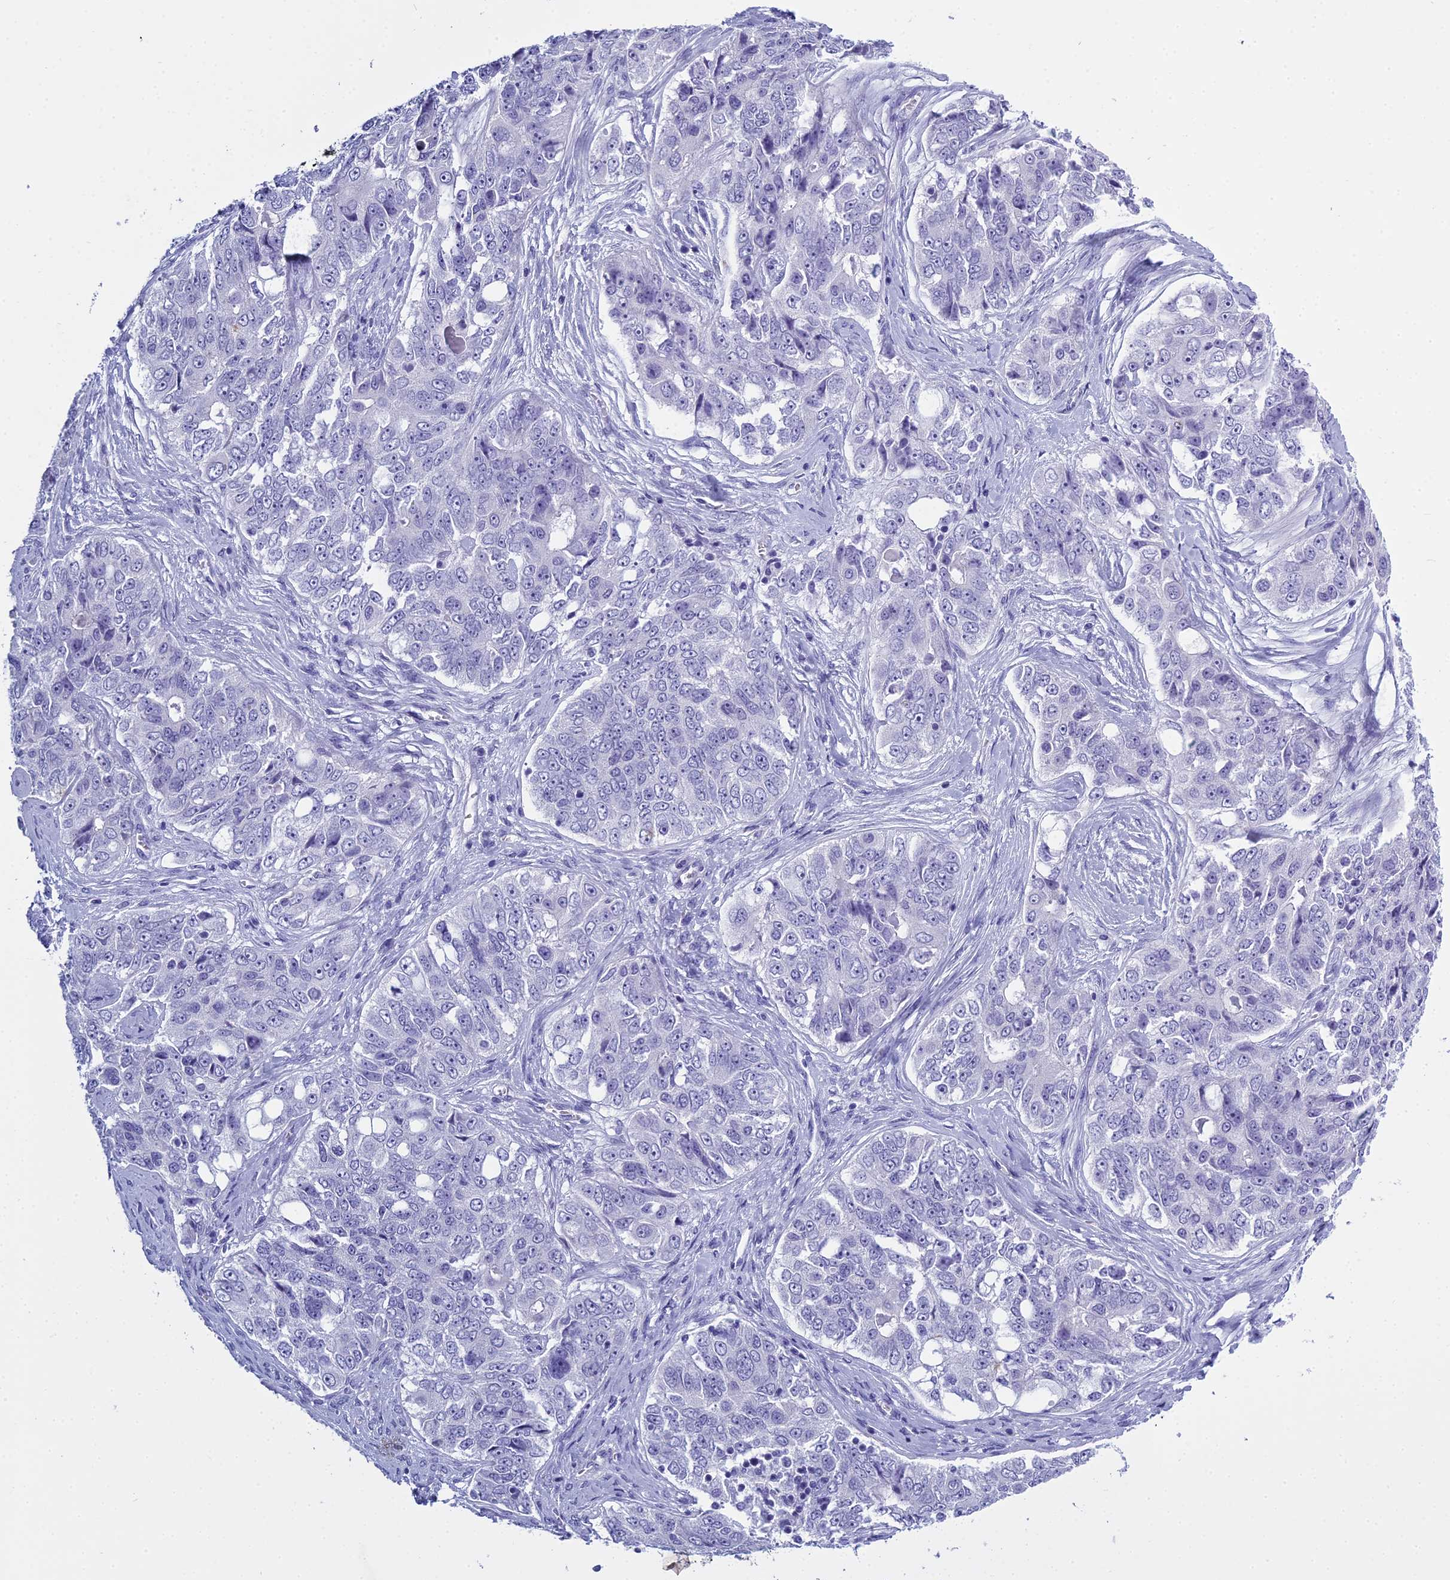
{"staining": {"intensity": "negative", "quantity": "none", "location": "none"}, "tissue": "ovarian cancer", "cell_type": "Tumor cells", "image_type": "cancer", "snomed": [{"axis": "morphology", "description": "Carcinoma, endometroid"}, {"axis": "topography", "description": "Ovary"}], "caption": "Image shows no significant protein expression in tumor cells of ovarian endometroid carcinoma. (DAB immunohistochemistry, high magnification).", "gene": "HMGB4", "patient": {"sex": "female", "age": 51}}